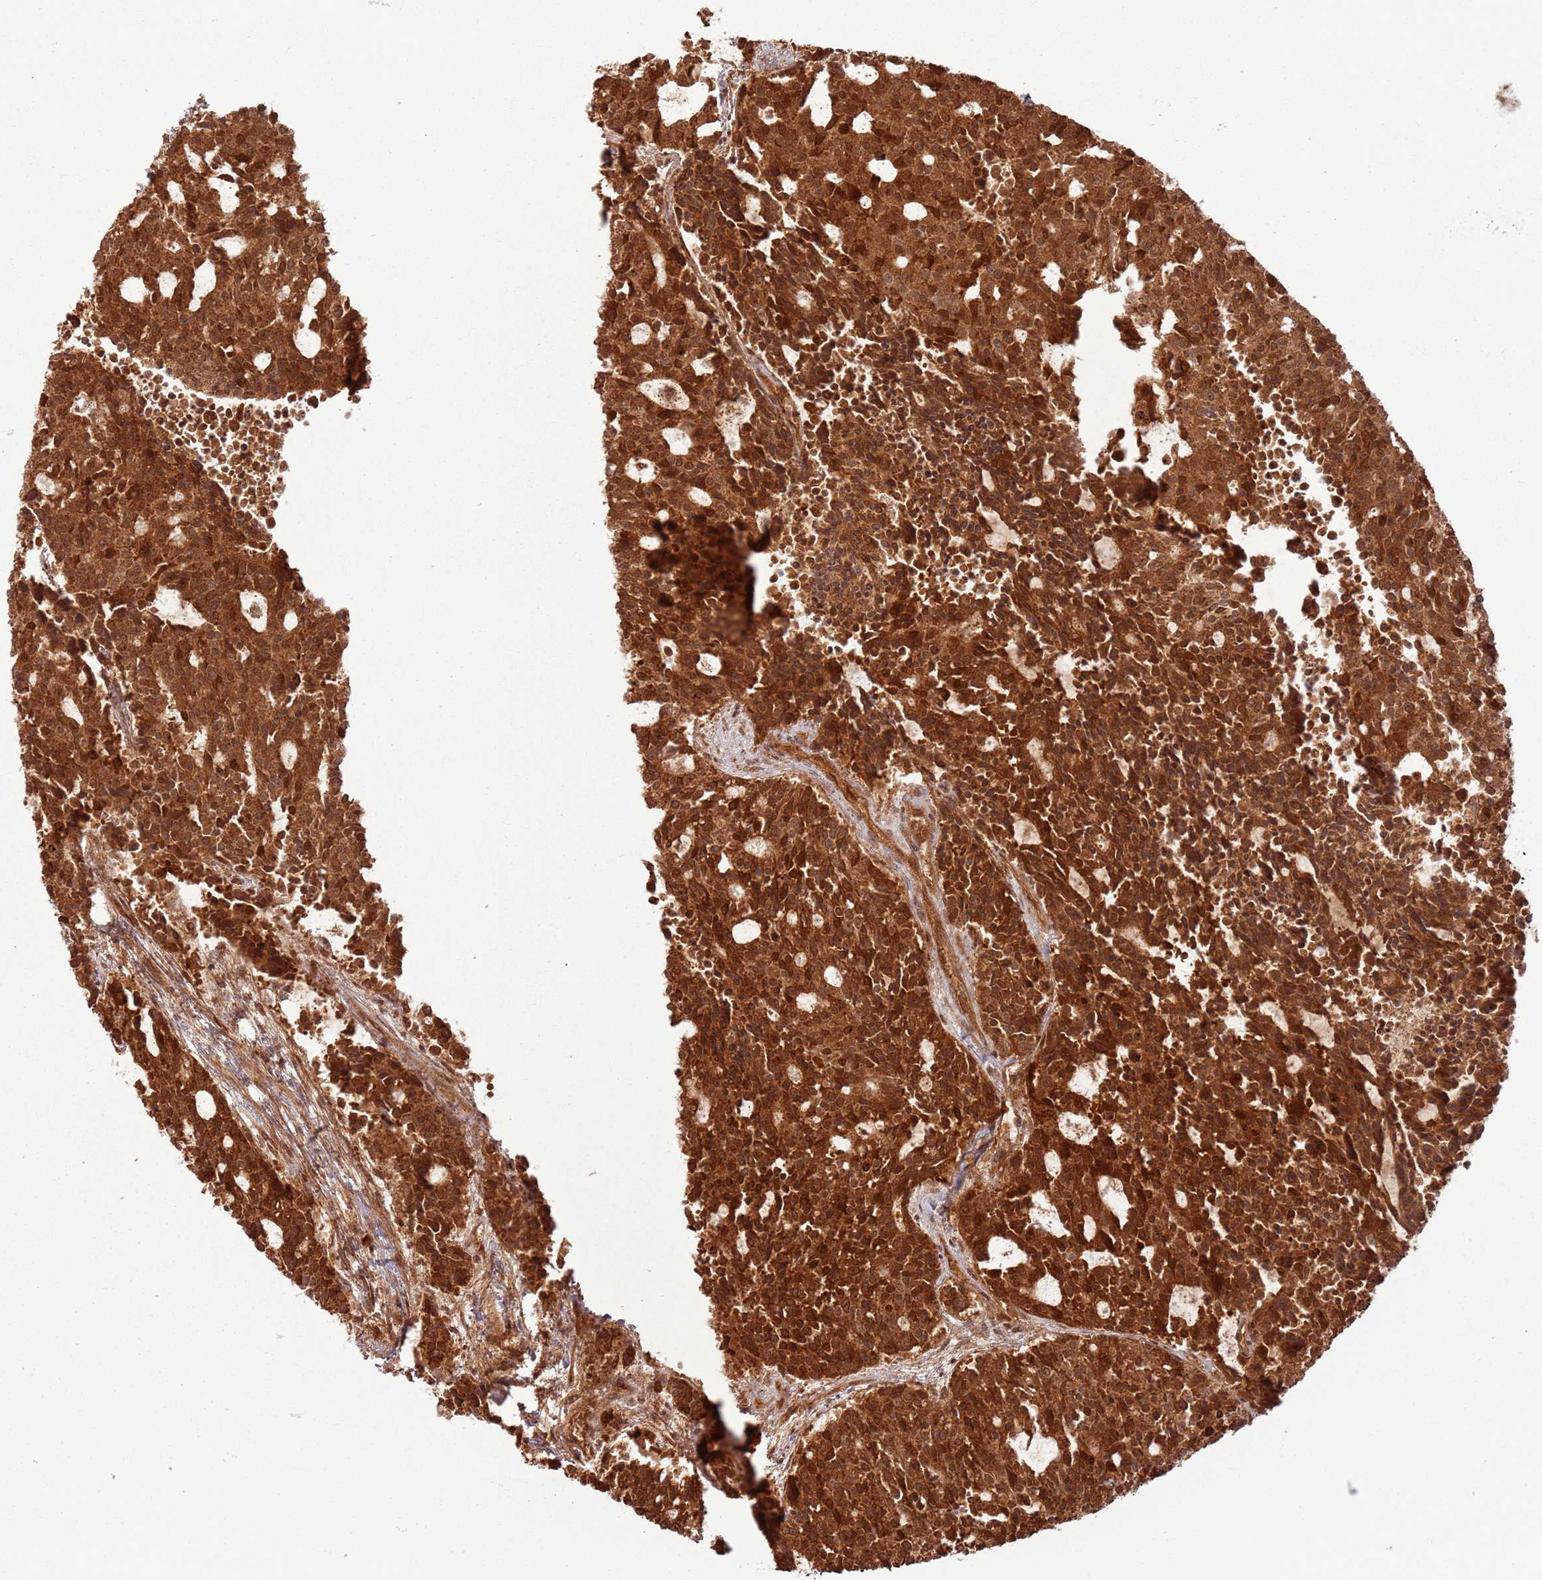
{"staining": {"intensity": "strong", "quantity": ">75%", "location": "cytoplasmic/membranous,nuclear"}, "tissue": "carcinoid", "cell_type": "Tumor cells", "image_type": "cancer", "snomed": [{"axis": "morphology", "description": "Carcinoid, malignant, NOS"}, {"axis": "topography", "description": "Pancreas"}], "caption": "The histopathology image exhibits immunohistochemical staining of carcinoid. There is strong cytoplasmic/membranous and nuclear expression is seen in approximately >75% of tumor cells.", "gene": "TBC1D13", "patient": {"sex": "female", "age": 54}}